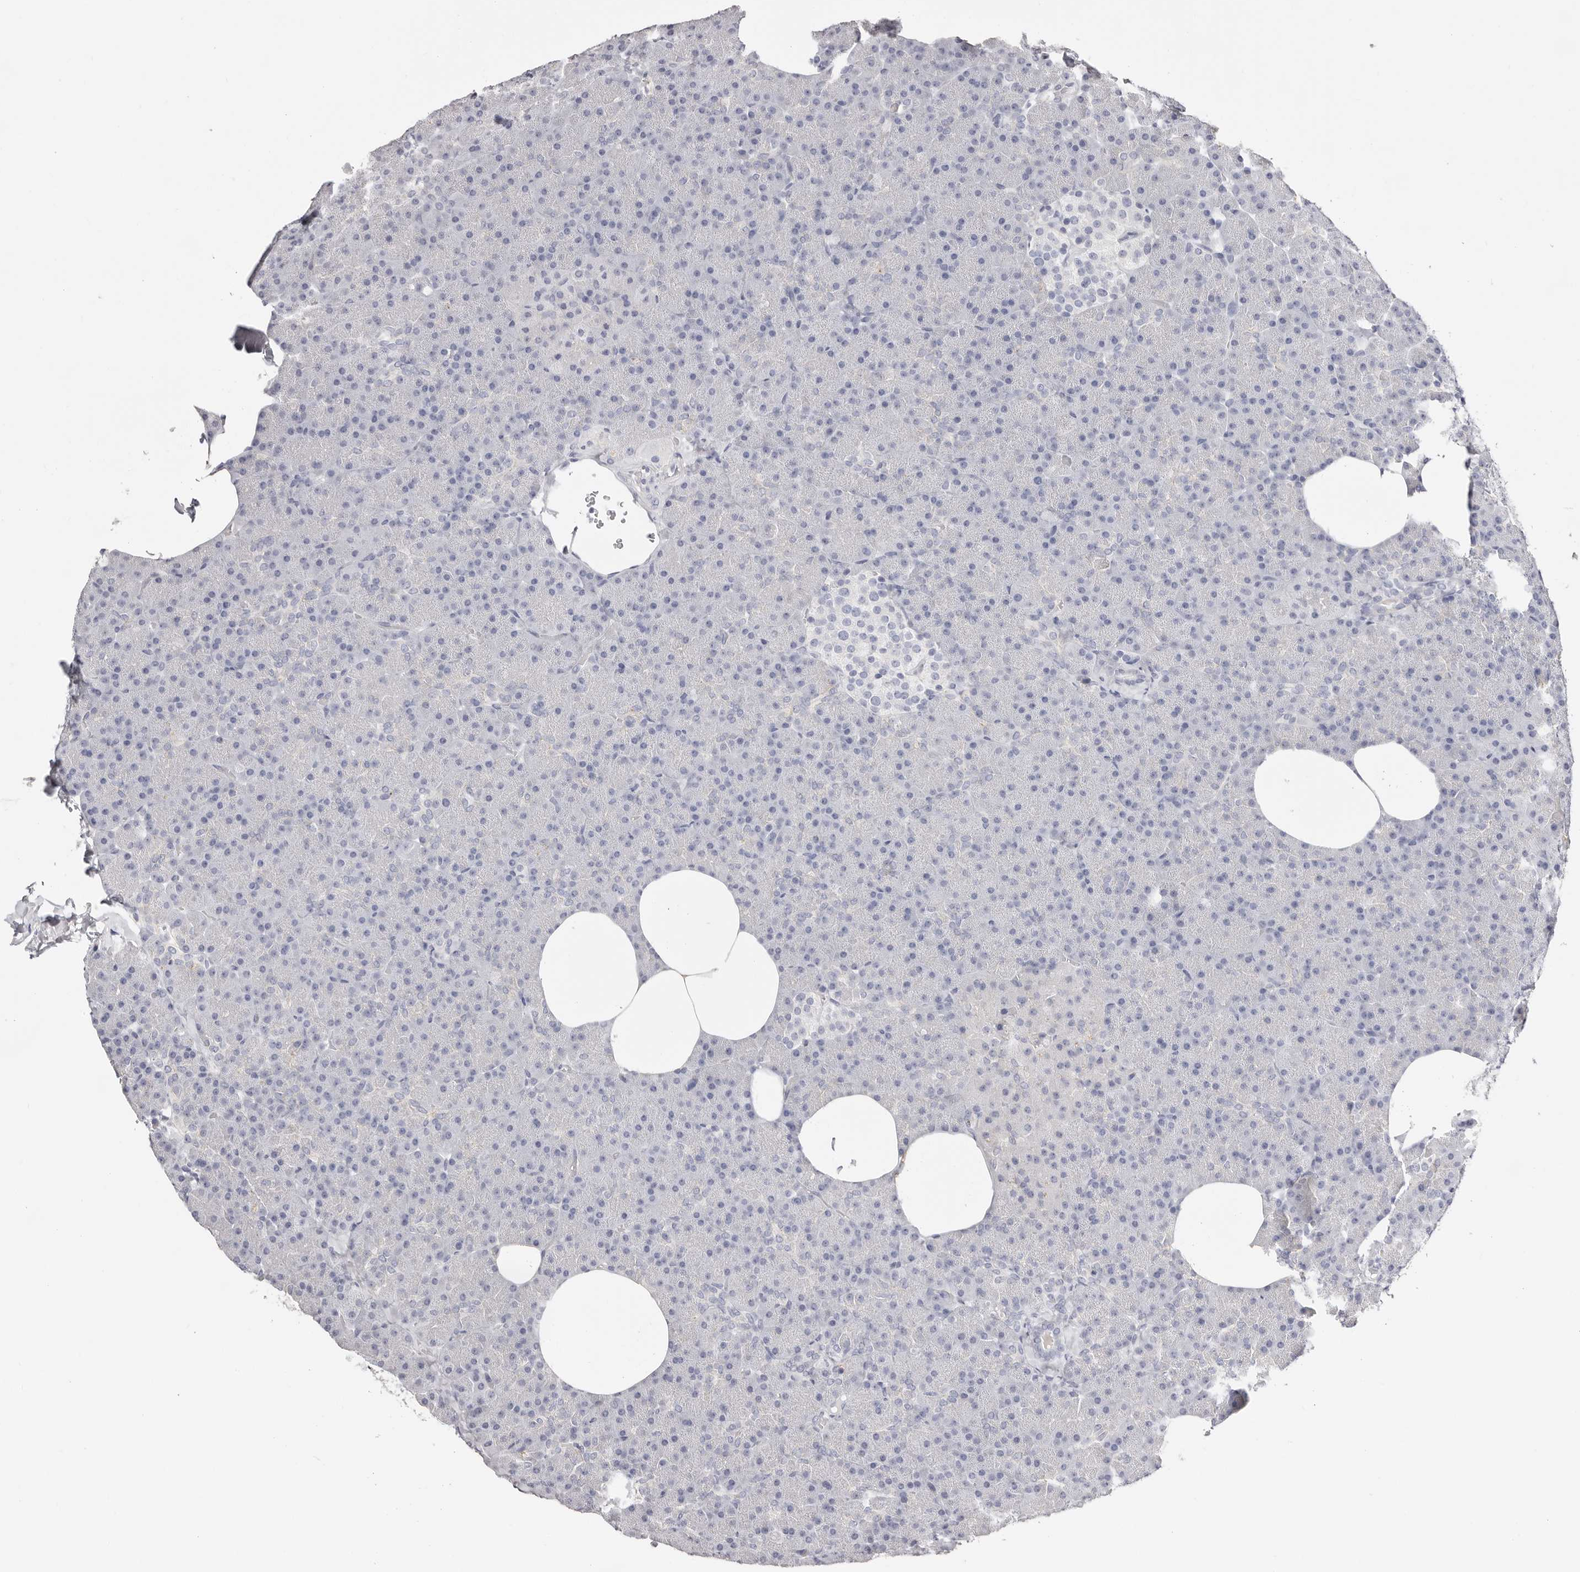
{"staining": {"intensity": "negative", "quantity": "none", "location": "none"}, "tissue": "pancreas", "cell_type": "Exocrine glandular cells", "image_type": "normal", "snomed": [{"axis": "morphology", "description": "Normal tissue, NOS"}, {"axis": "morphology", "description": "Carcinoid, malignant, NOS"}, {"axis": "topography", "description": "Pancreas"}], "caption": "There is no significant staining in exocrine glandular cells of pancreas. (Brightfield microscopy of DAB (3,3'-diaminobenzidine) immunohistochemistry (IHC) at high magnification).", "gene": "AKNAD1", "patient": {"sex": "female", "age": 35}}